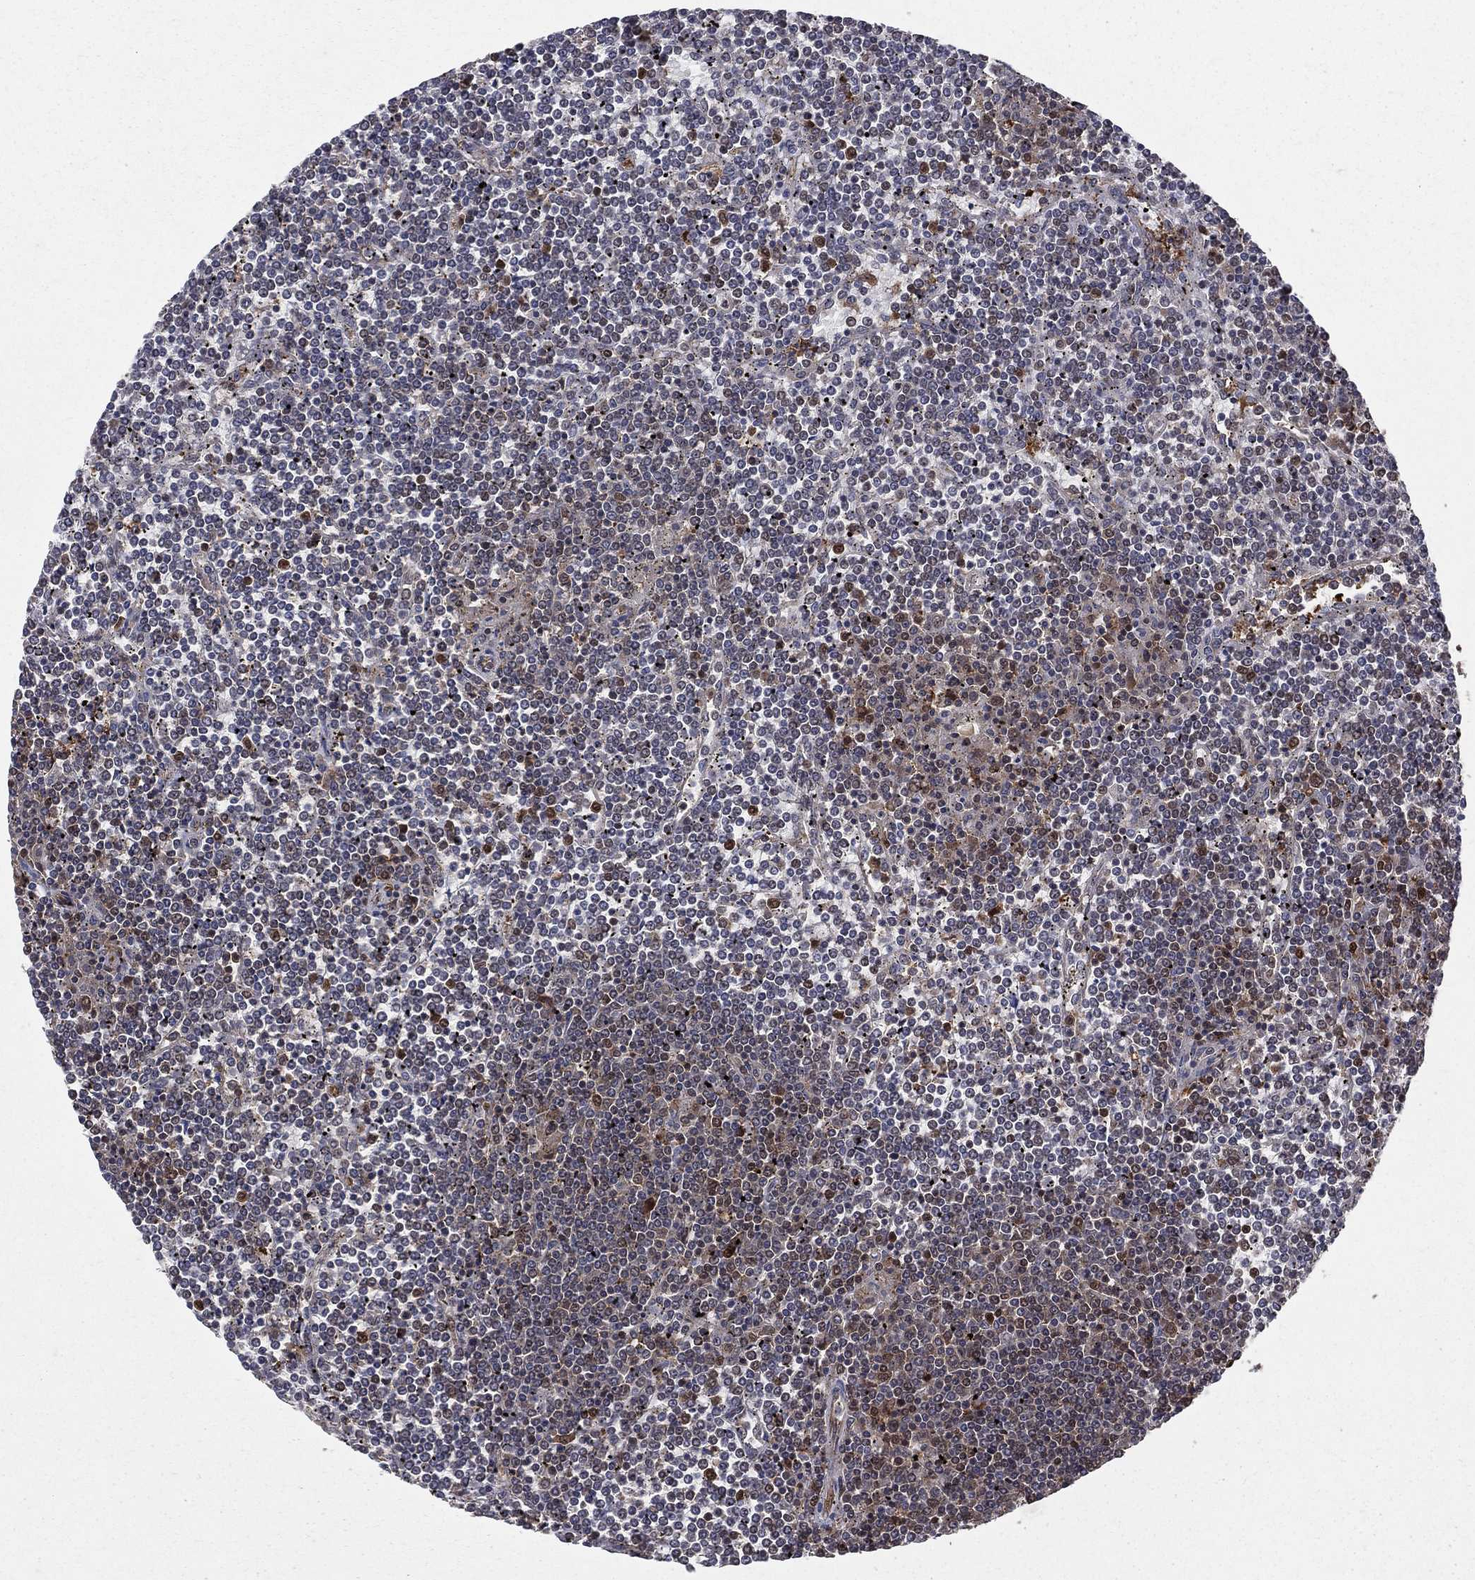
{"staining": {"intensity": "negative", "quantity": "none", "location": "none"}, "tissue": "lymphoma", "cell_type": "Tumor cells", "image_type": "cancer", "snomed": [{"axis": "morphology", "description": "Malignant lymphoma, non-Hodgkin's type, Low grade"}, {"axis": "topography", "description": "Spleen"}], "caption": "Photomicrograph shows no protein staining in tumor cells of malignant lymphoma, non-Hodgkin's type (low-grade) tissue.", "gene": "ENO1", "patient": {"sex": "female", "age": 19}}